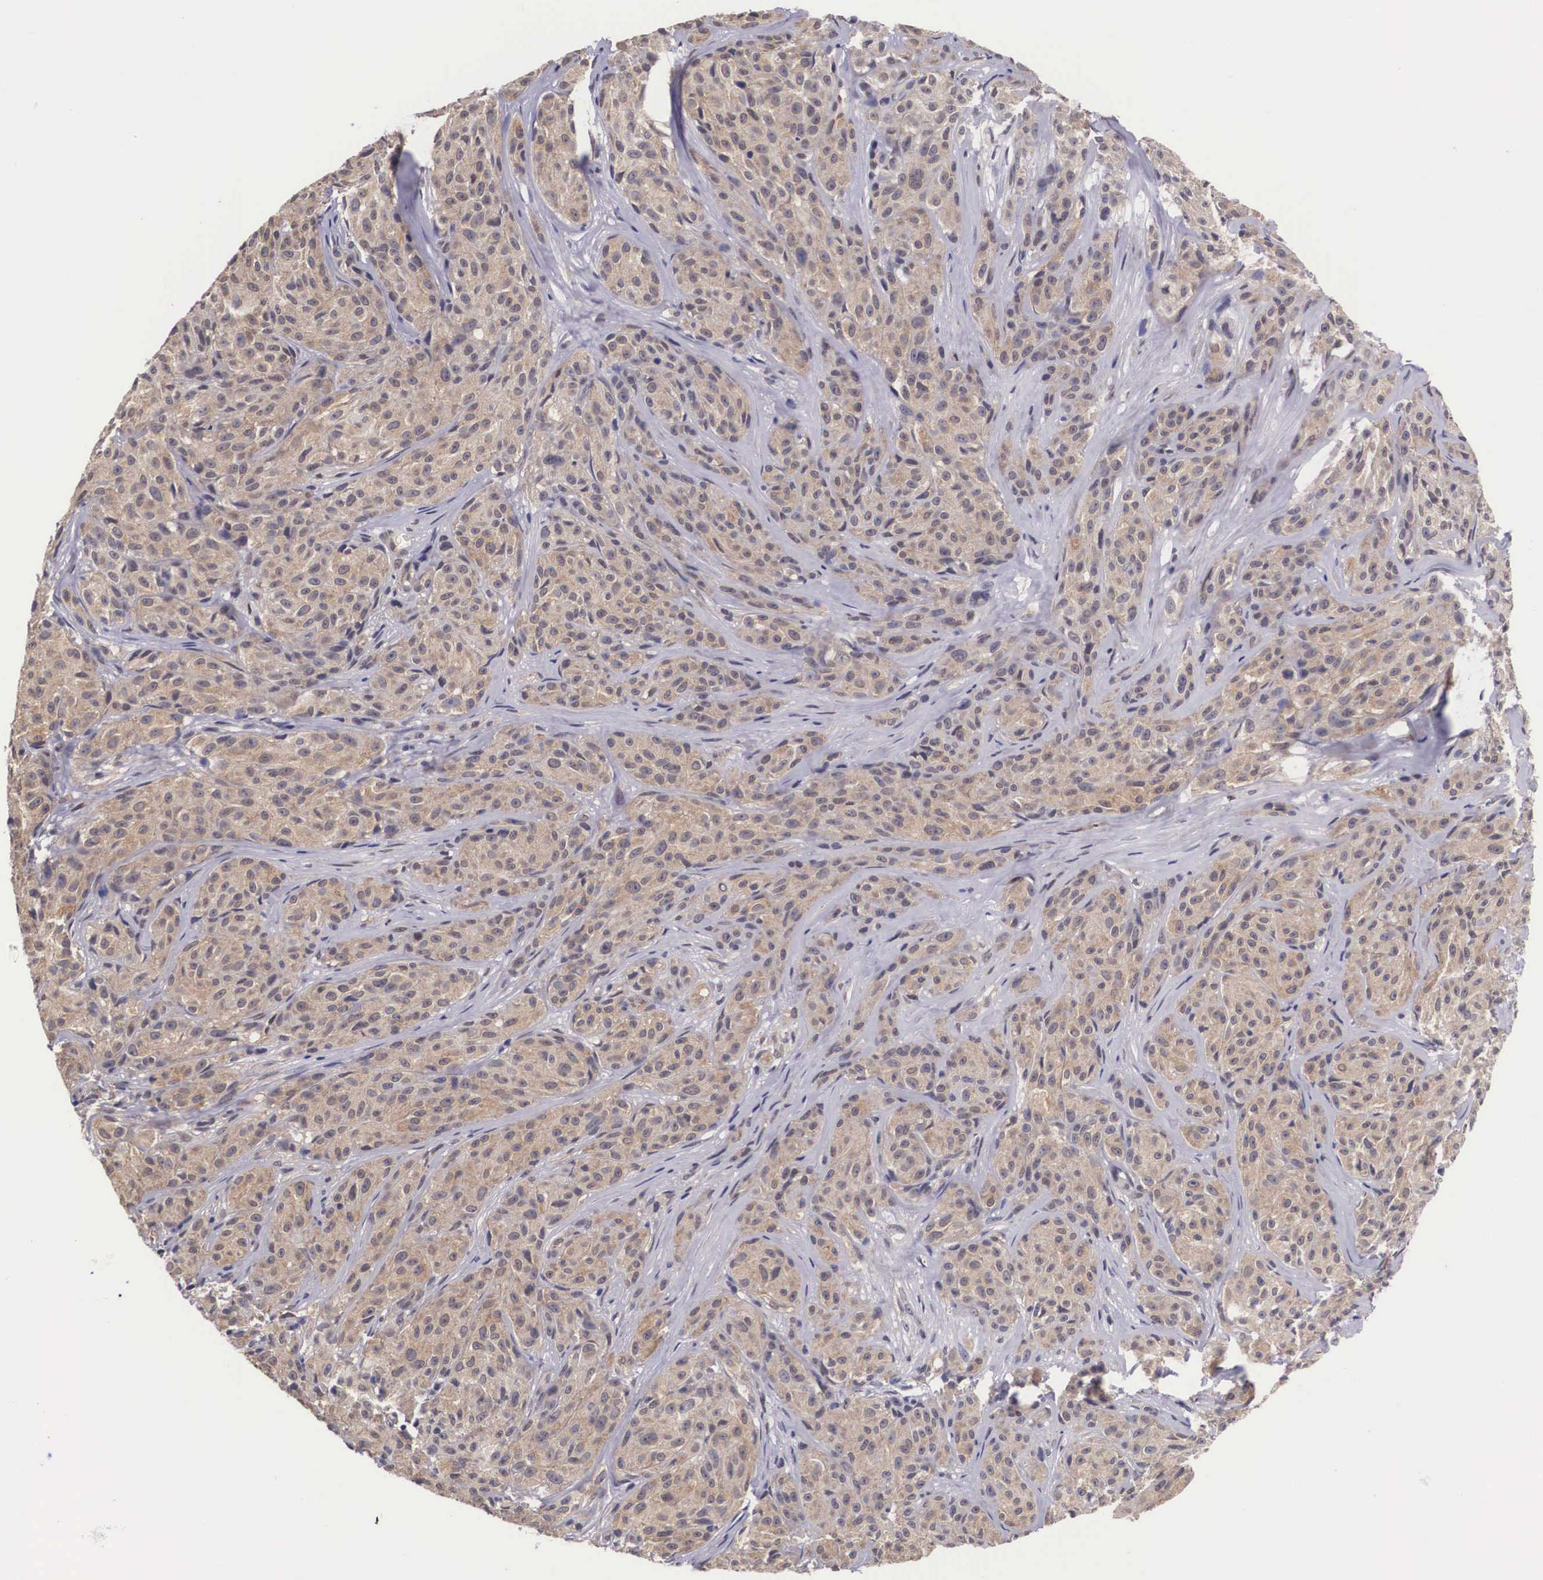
{"staining": {"intensity": "moderate", "quantity": "25%-75%", "location": "cytoplasmic/membranous"}, "tissue": "melanoma", "cell_type": "Tumor cells", "image_type": "cancer", "snomed": [{"axis": "morphology", "description": "Malignant melanoma, NOS"}, {"axis": "topography", "description": "Skin"}], "caption": "Protein staining of malignant melanoma tissue shows moderate cytoplasmic/membranous positivity in about 25%-75% of tumor cells. The staining was performed using DAB, with brown indicating positive protein expression. Nuclei are stained blue with hematoxylin.", "gene": "OTX2", "patient": {"sex": "male", "age": 56}}